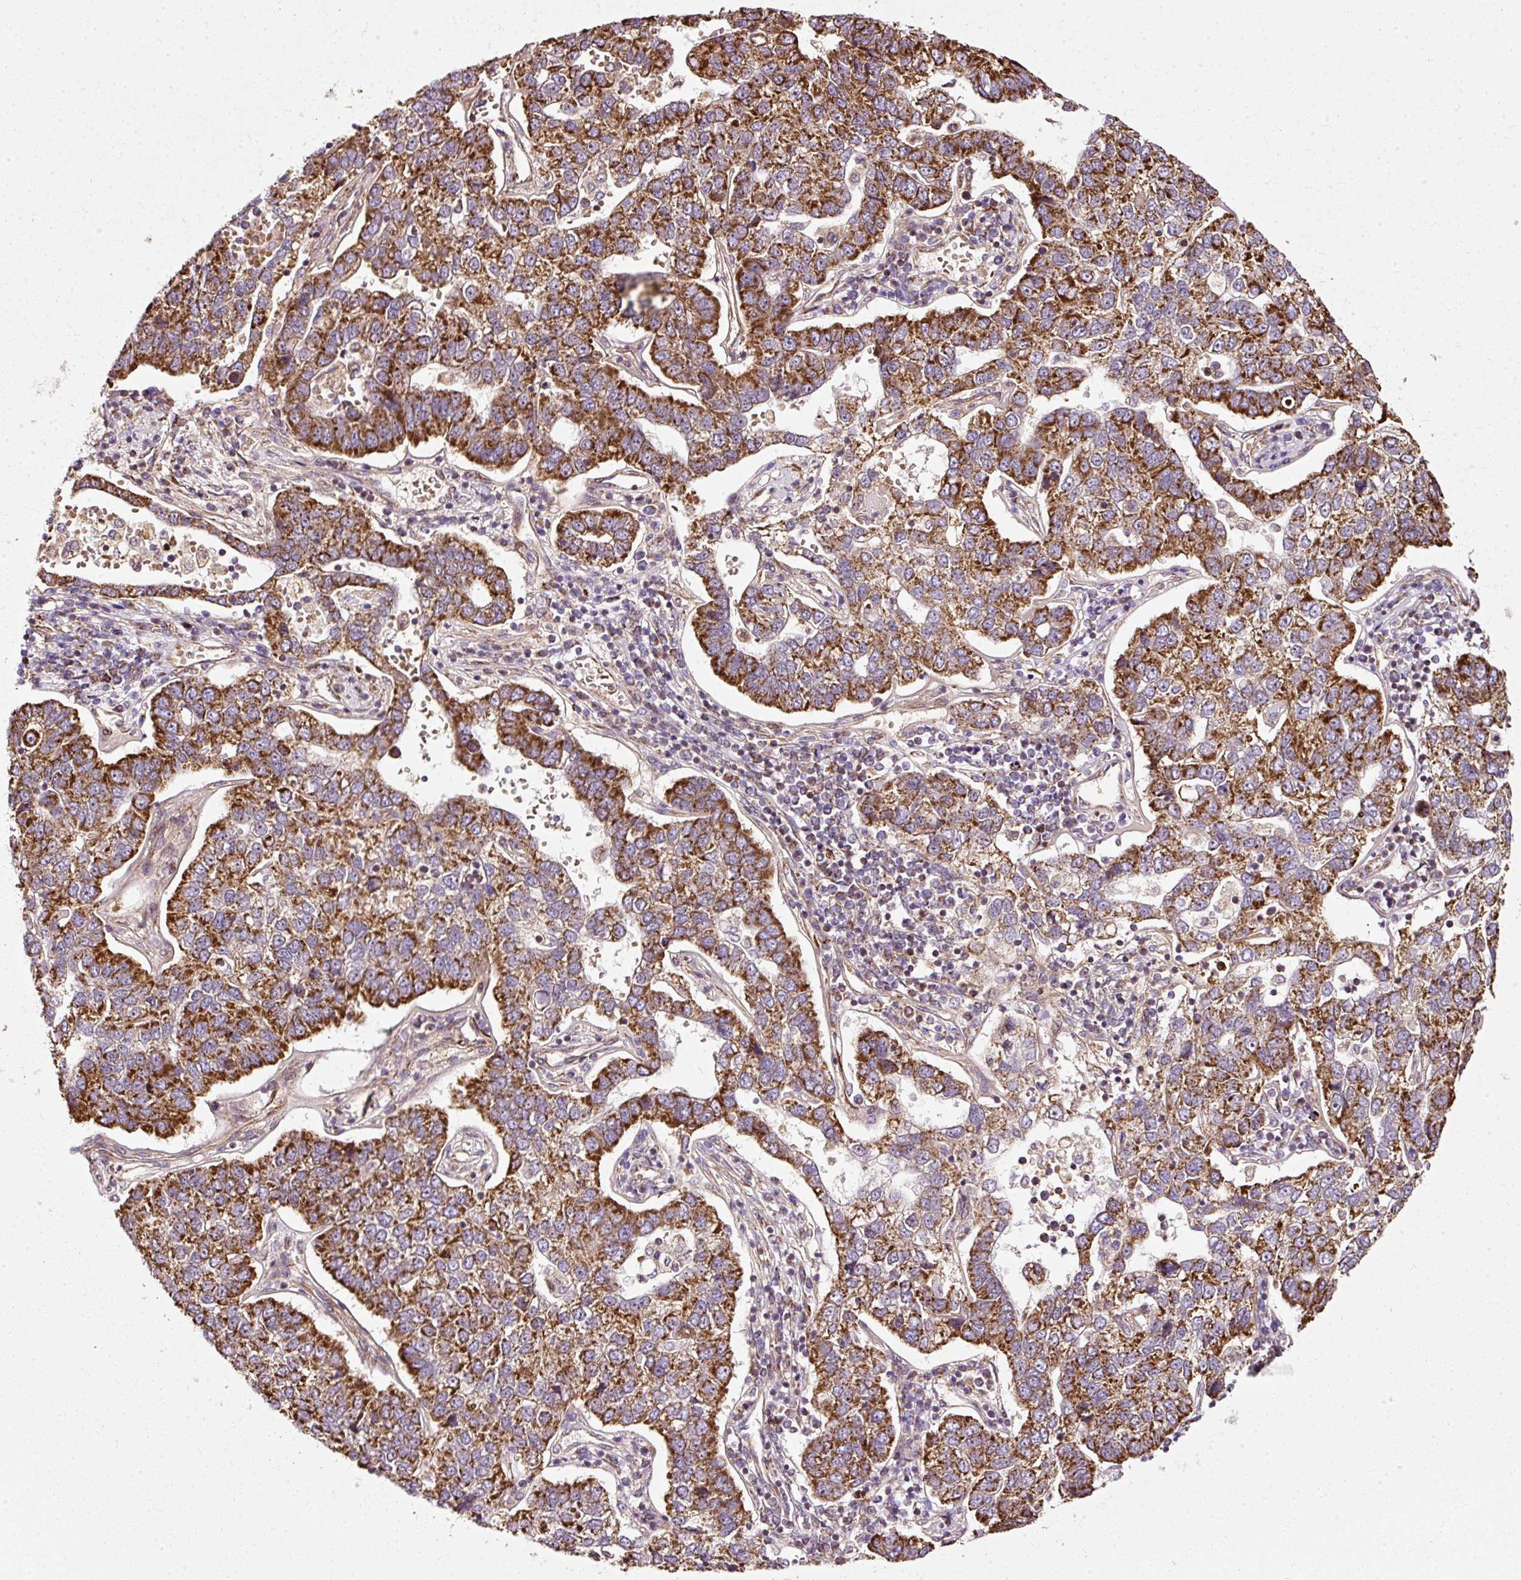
{"staining": {"intensity": "strong", "quantity": ">75%", "location": "cytoplasmic/membranous"}, "tissue": "pancreatic cancer", "cell_type": "Tumor cells", "image_type": "cancer", "snomed": [{"axis": "morphology", "description": "Adenocarcinoma, NOS"}, {"axis": "topography", "description": "Pancreas"}], "caption": "Pancreatic cancer (adenocarcinoma) was stained to show a protein in brown. There is high levels of strong cytoplasmic/membranous expression in about >75% of tumor cells. (DAB IHC, brown staining for protein, blue staining for nuclei).", "gene": "ISCU", "patient": {"sex": "female", "age": 61}}